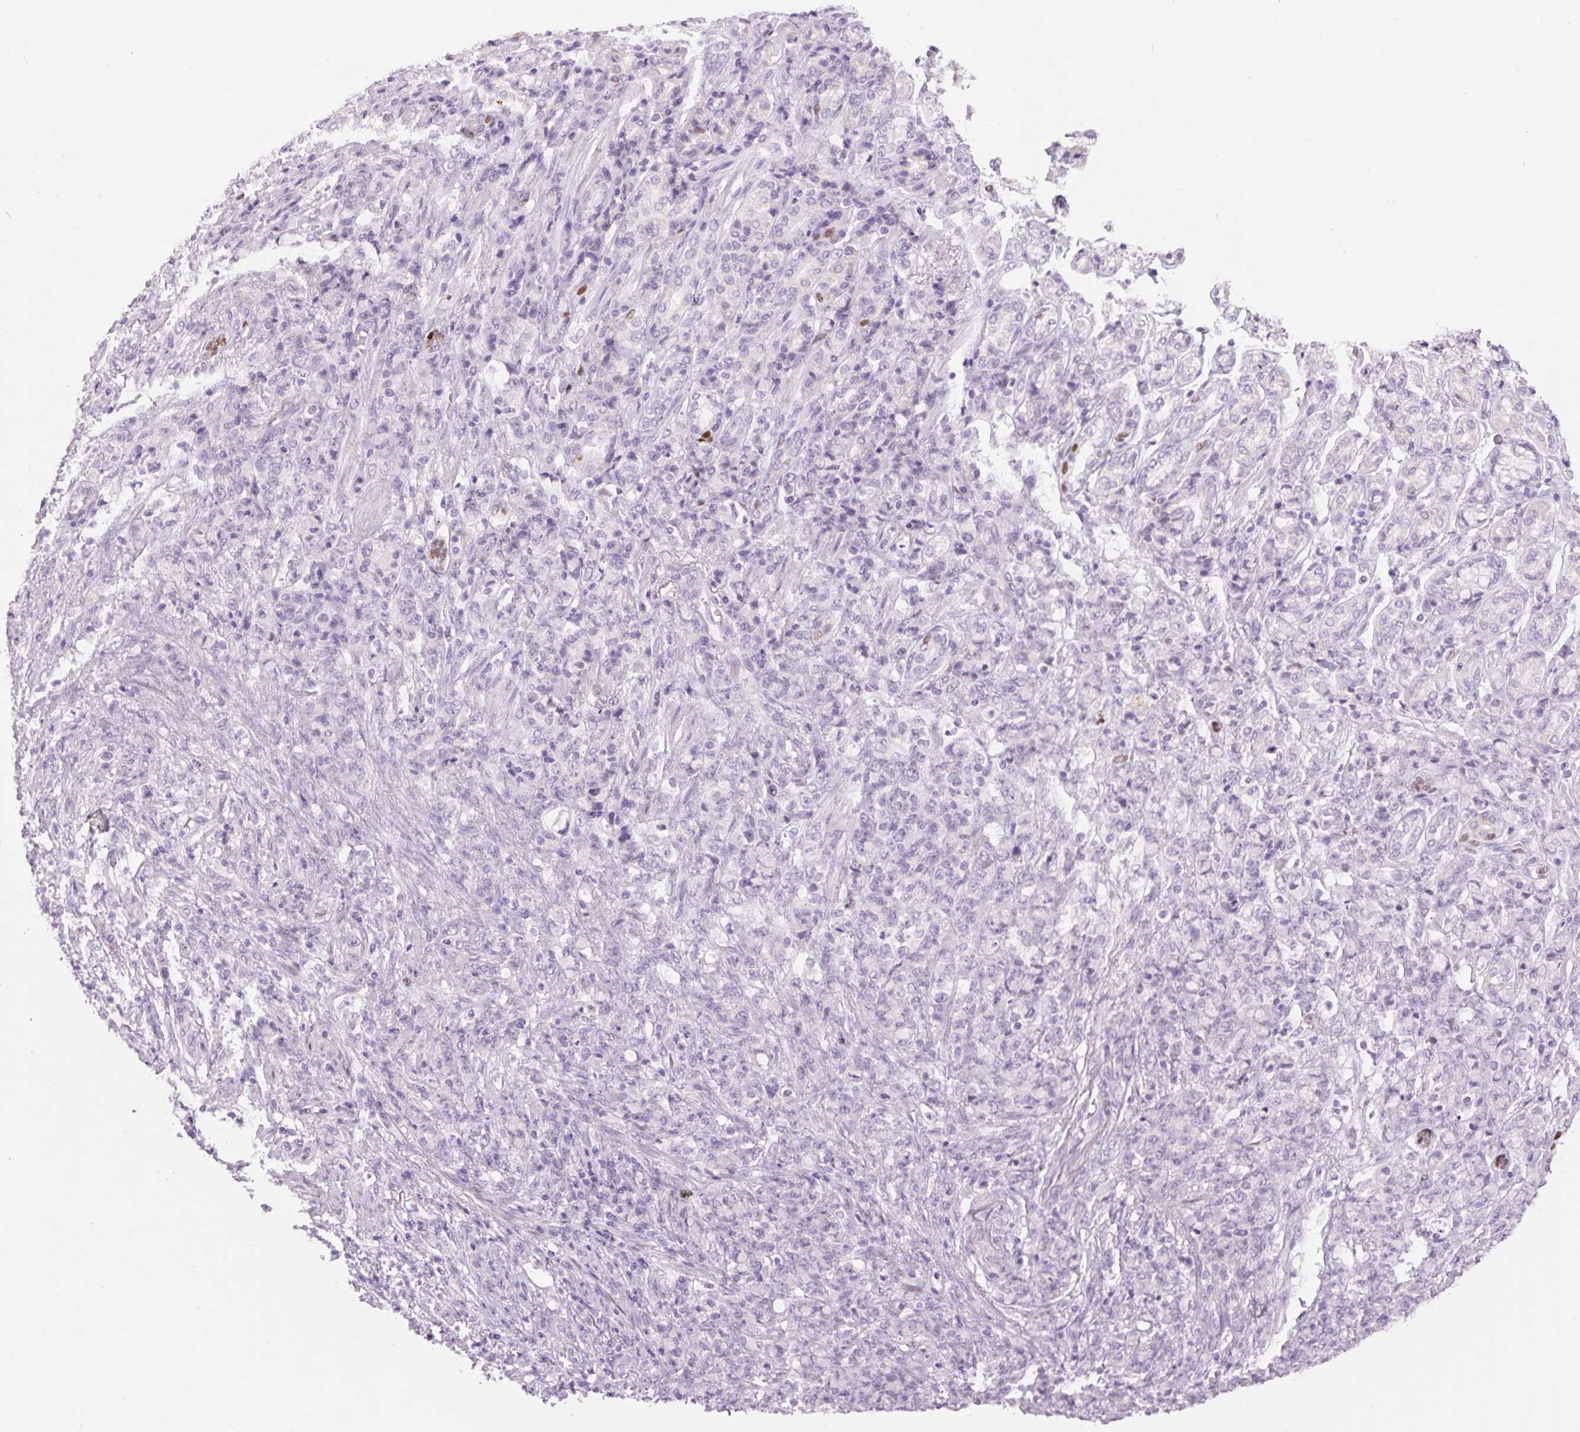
{"staining": {"intensity": "negative", "quantity": "none", "location": "none"}, "tissue": "stomach cancer", "cell_type": "Tumor cells", "image_type": "cancer", "snomed": [{"axis": "morphology", "description": "Adenocarcinoma, NOS"}, {"axis": "topography", "description": "Stomach"}], "caption": "This is a micrograph of immunohistochemistry (IHC) staining of stomach cancer, which shows no staining in tumor cells.", "gene": "SIX1", "patient": {"sex": "female", "age": 79}}